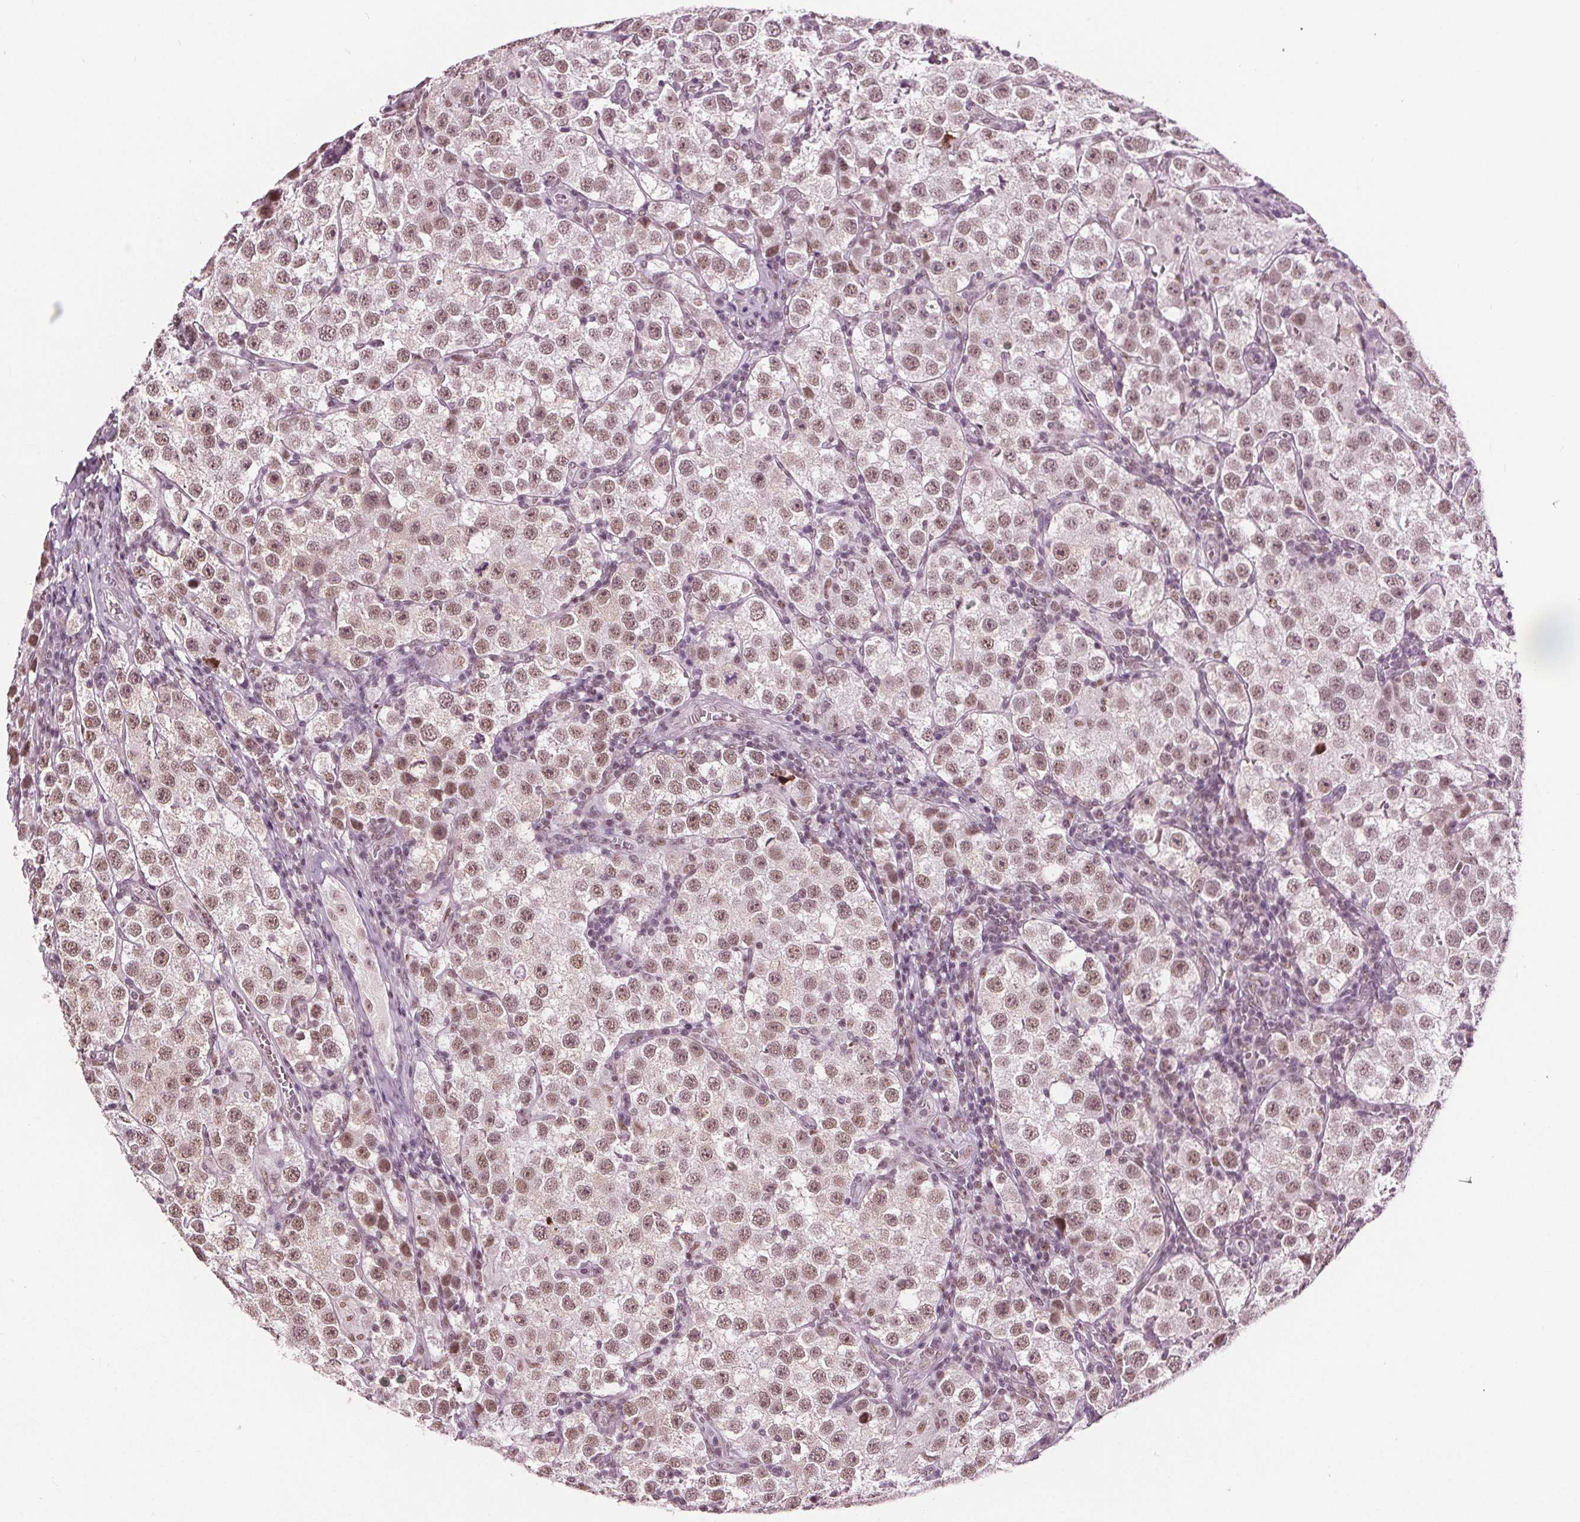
{"staining": {"intensity": "moderate", "quantity": ">75%", "location": "nuclear"}, "tissue": "testis cancer", "cell_type": "Tumor cells", "image_type": "cancer", "snomed": [{"axis": "morphology", "description": "Seminoma, NOS"}, {"axis": "topography", "description": "Testis"}], "caption": "An immunohistochemistry image of tumor tissue is shown. Protein staining in brown labels moderate nuclear positivity in seminoma (testis) within tumor cells.", "gene": "IWS1", "patient": {"sex": "male", "age": 37}}